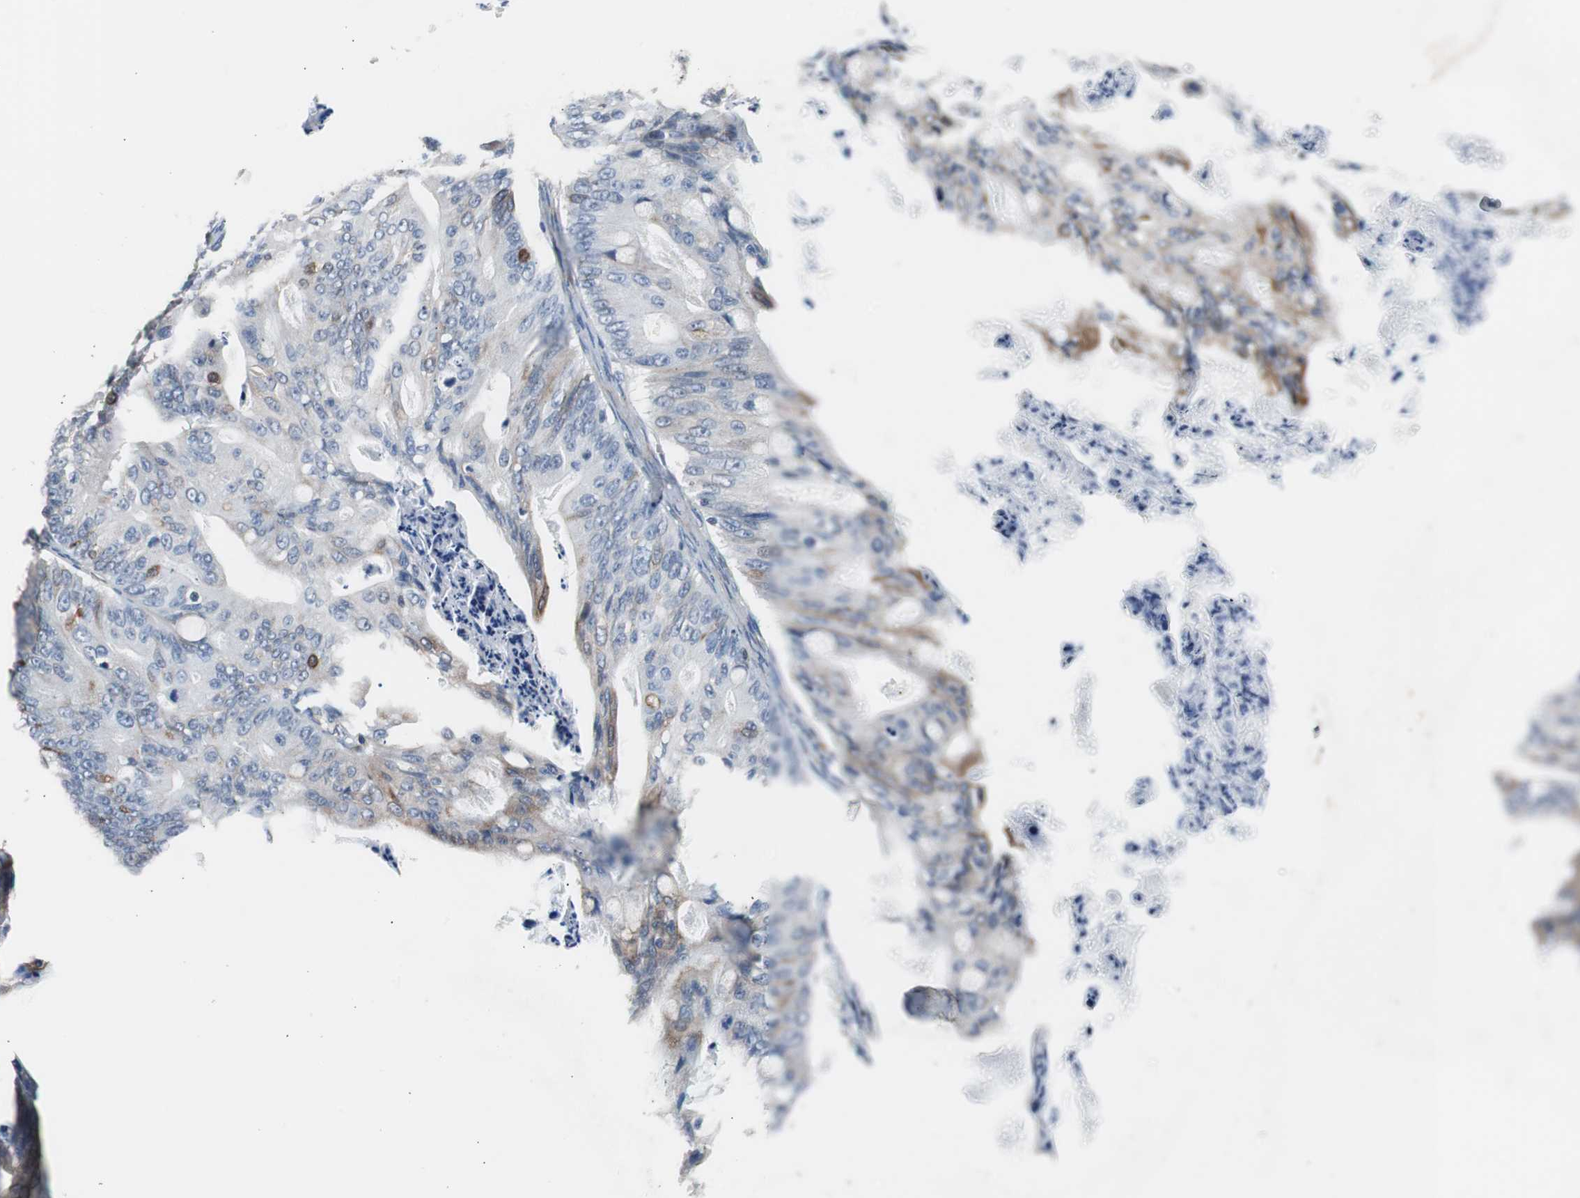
{"staining": {"intensity": "moderate", "quantity": "<25%", "location": "cytoplasmic/membranous"}, "tissue": "ovarian cancer", "cell_type": "Tumor cells", "image_type": "cancer", "snomed": [{"axis": "morphology", "description": "Cystadenocarcinoma, mucinous, NOS"}, {"axis": "topography", "description": "Ovary"}], "caption": "IHC photomicrograph of human ovarian mucinous cystadenocarcinoma stained for a protein (brown), which exhibits low levels of moderate cytoplasmic/membranous expression in approximately <25% of tumor cells.", "gene": "PBXIP1", "patient": {"sex": "female", "age": 36}}